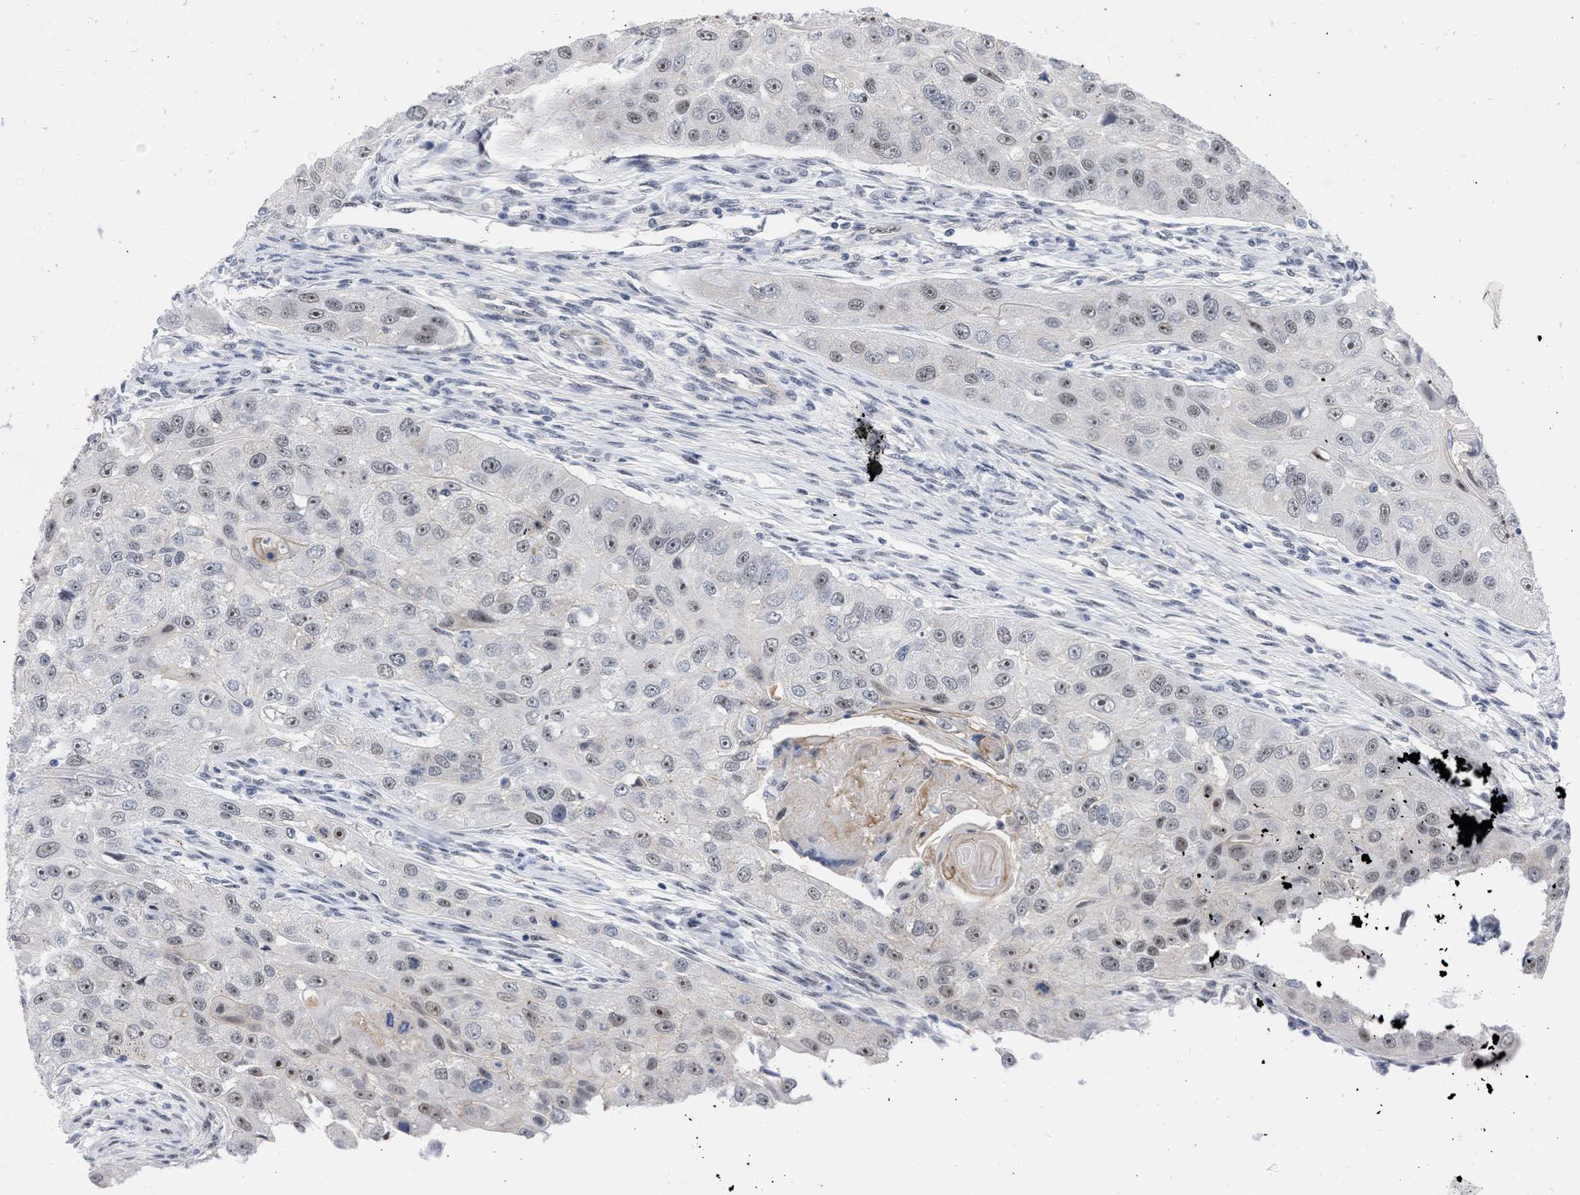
{"staining": {"intensity": "weak", "quantity": ">75%", "location": "nuclear"}, "tissue": "head and neck cancer", "cell_type": "Tumor cells", "image_type": "cancer", "snomed": [{"axis": "morphology", "description": "Normal tissue, NOS"}, {"axis": "morphology", "description": "Squamous cell carcinoma, NOS"}, {"axis": "topography", "description": "Skeletal muscle"}, {"axis": "topography", "description": "Head-Neck"}], "caption": "Protein staining of head and neck cancer (squamous cell carcinoma) tissue demonstrates weak nuclear positivity in approximately >75% of tumor cells. The staining is performed using DAB brown chromogen to label protein expression. The nuclei are counter-stained blue using hematoxylin.", "gene": "DDX41", "patient": {"sex": "male", "age": 51}}